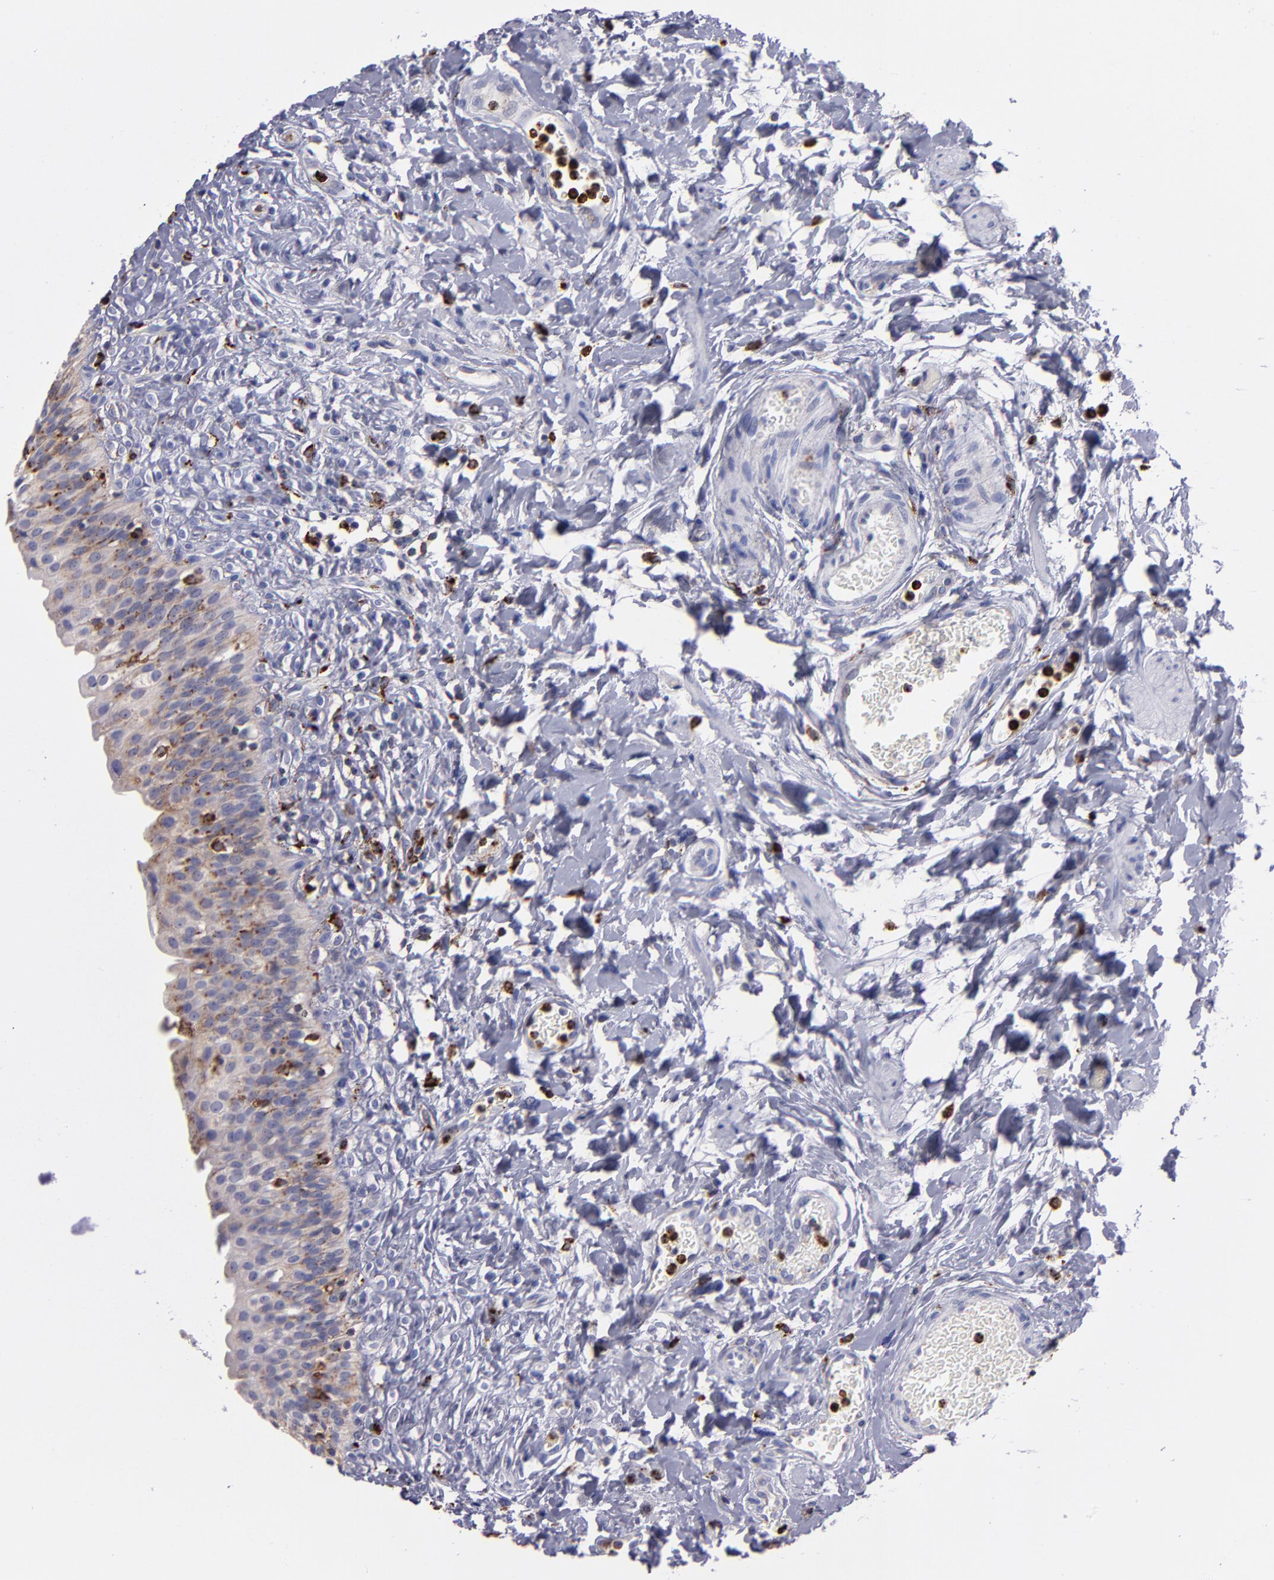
{"staining": {"intensity": "moderate", "quantity": ">75%", "location": "cytoplasmic/membranous"}, "tissue": "urinary bladder", "cell_type": "Urothelial cells", "image_type": "normal", "snomed": [{"axis": "morphology", "description": "Normal tissue, NOS"}, {"axis": "topography", "description": "Urinary bladder"}], "caption": "An image of urinary bladder stained for a protein shows moderate cytoplasmic/membranous brown staining in urothelial cells.", "gene": "CTSS", "patient": {"sex": "female", "age": 80}}